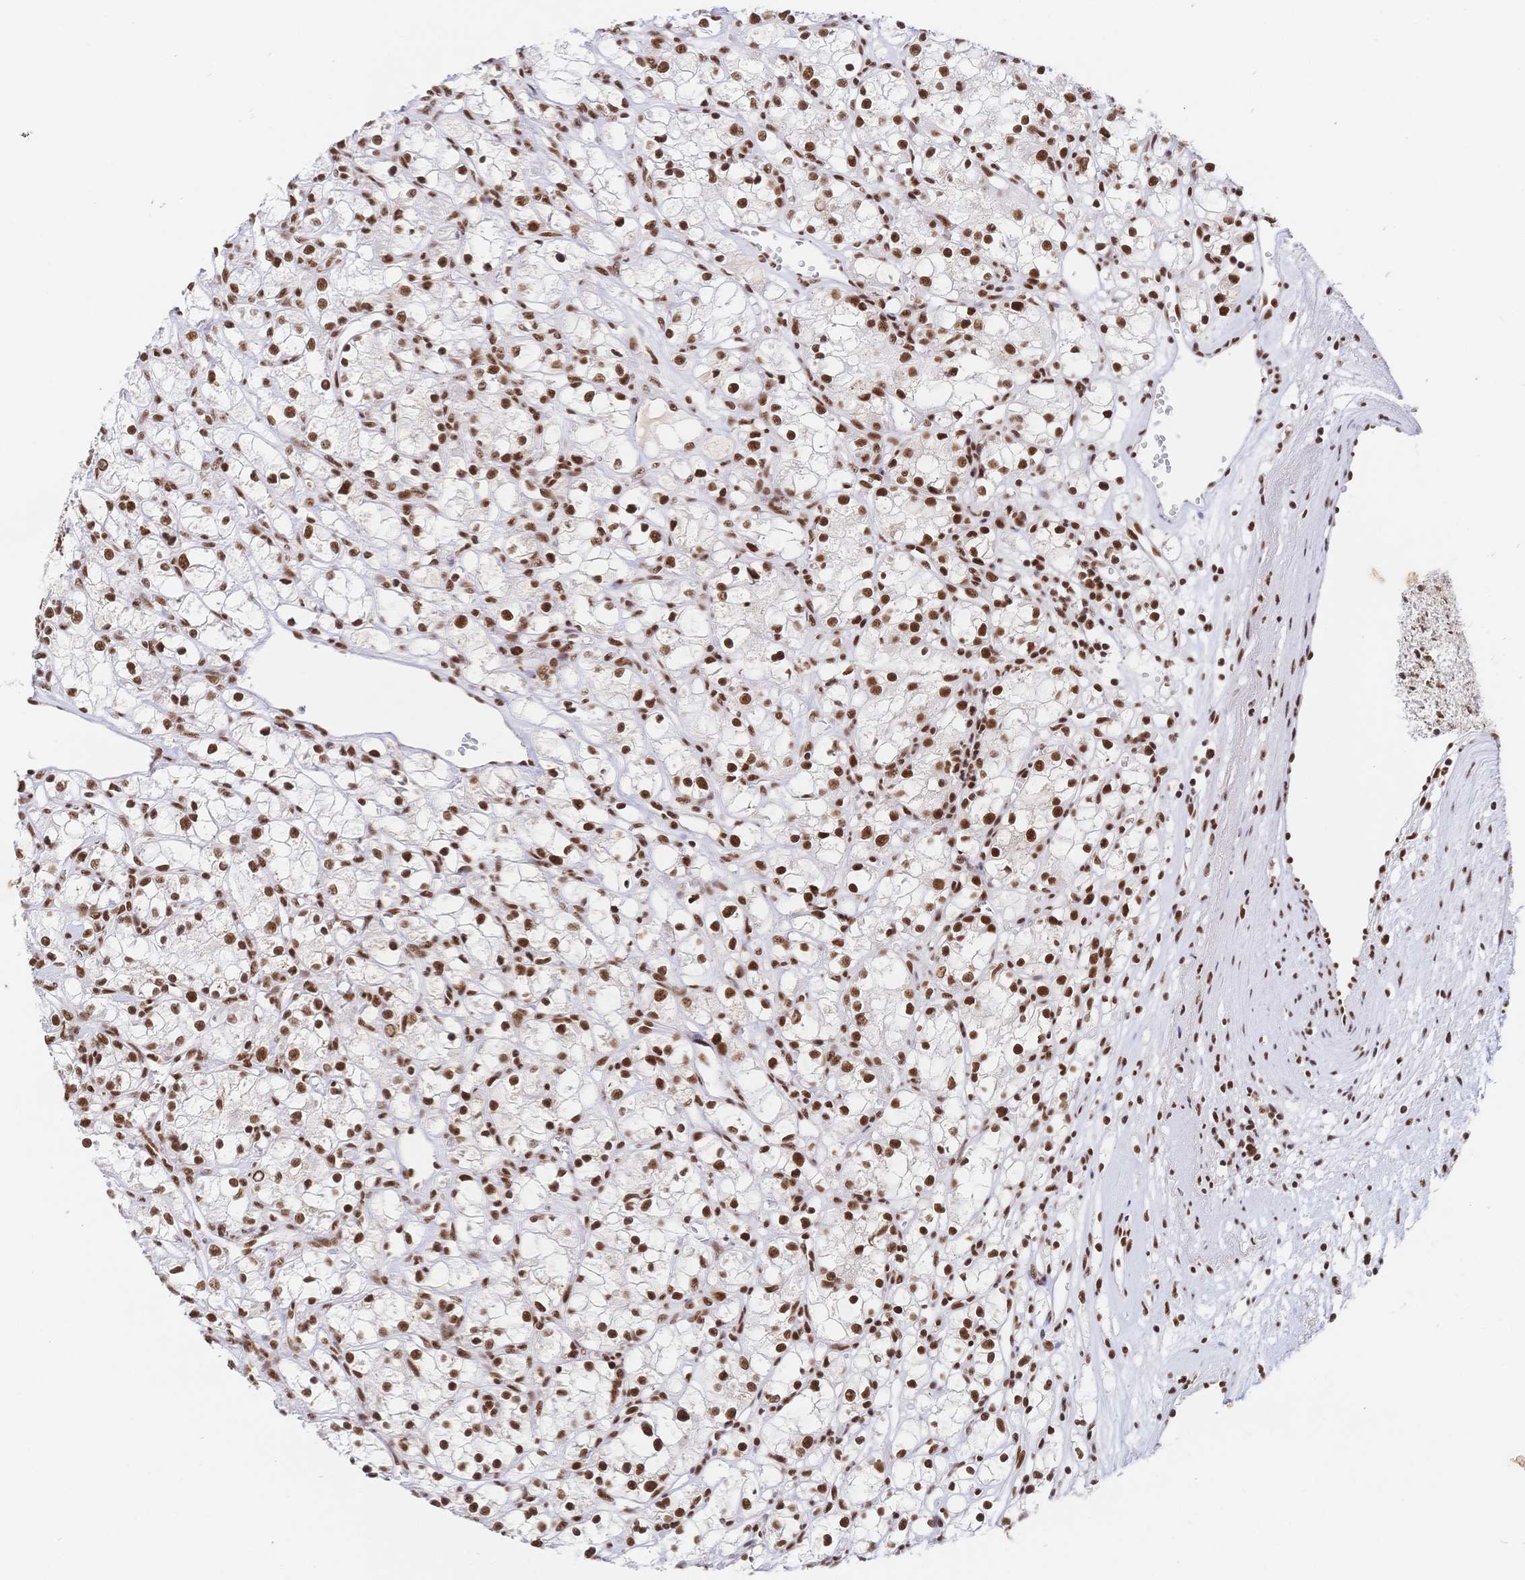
{"staining": {"intensity": "moderate", "quantity": ">75%", "location": "nuclear"}, "tissue": "renal cancer", "cell_type": "Tumor cells", "image_type": "cancer", "snomed": [{"axis": "morphology", "description": "Adenocarcinoma, NOS"}, {"axis": "topography", "description": "Kidney"}], "caption": "This histopathology image displays IHC staining of adenocarcinoma (renal), with medium moderate nuclear positivity in approximately >75% of tumor cells.", "gene": "SRSF1", "patient": {"sex": "female", "age": 59}}